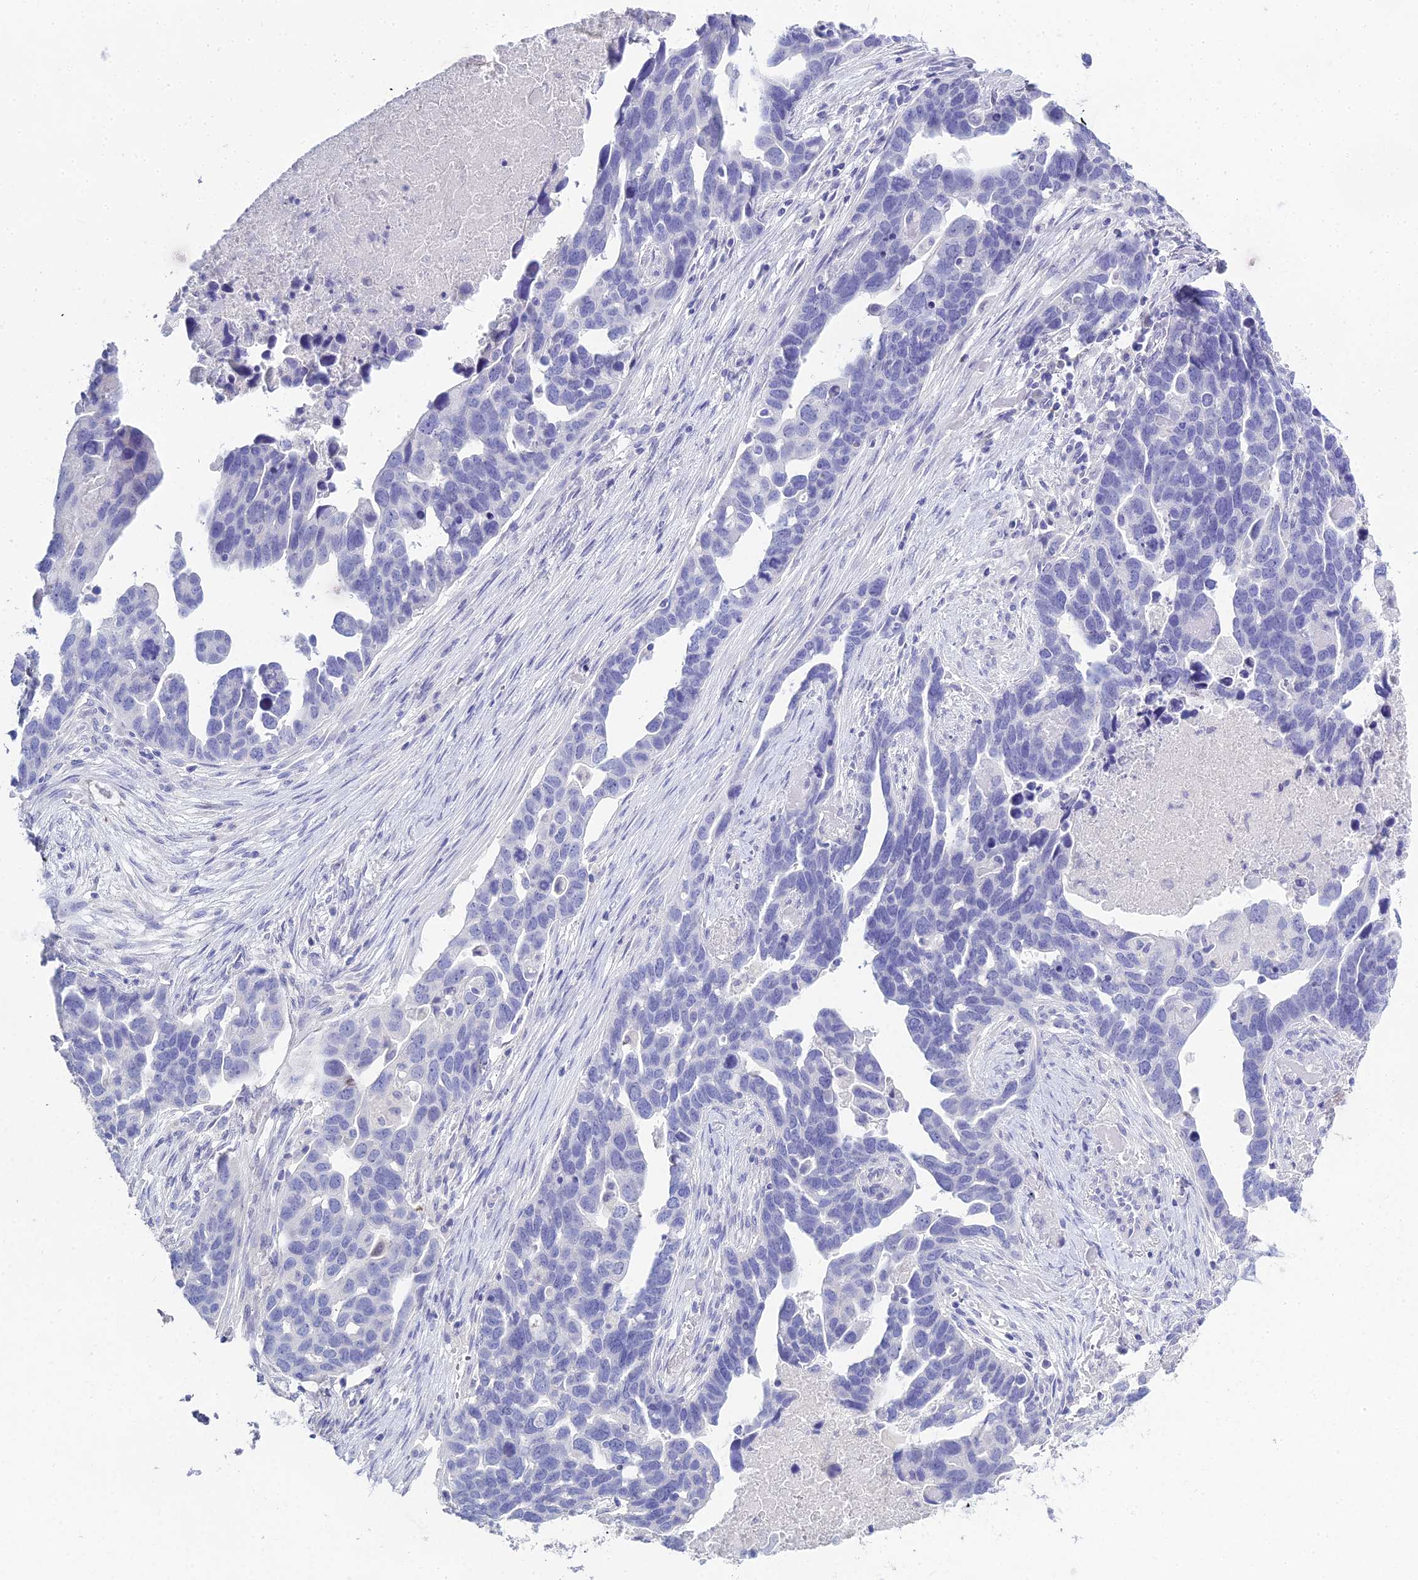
{"staining": {"intensity": "negative", "quantity": "none", "location": "none"}, "tissue": "ovarian cancer", "cell_type": "Tumor cells", "image_type": "cancer", "snomed": [{"axis": "morphology", "description": "Cystadenocarcinoma, serous, NOS"}, {"axis": "topography", "description": "Ovary"}], "caption": "Human ovarian serous cystadenocarcinoma stained for a protein using immunohistochemistry (IHC) reveals no expression in tumor cells.", "gene": "S100A7", "patient": {"sex": "female", "age": 54}}